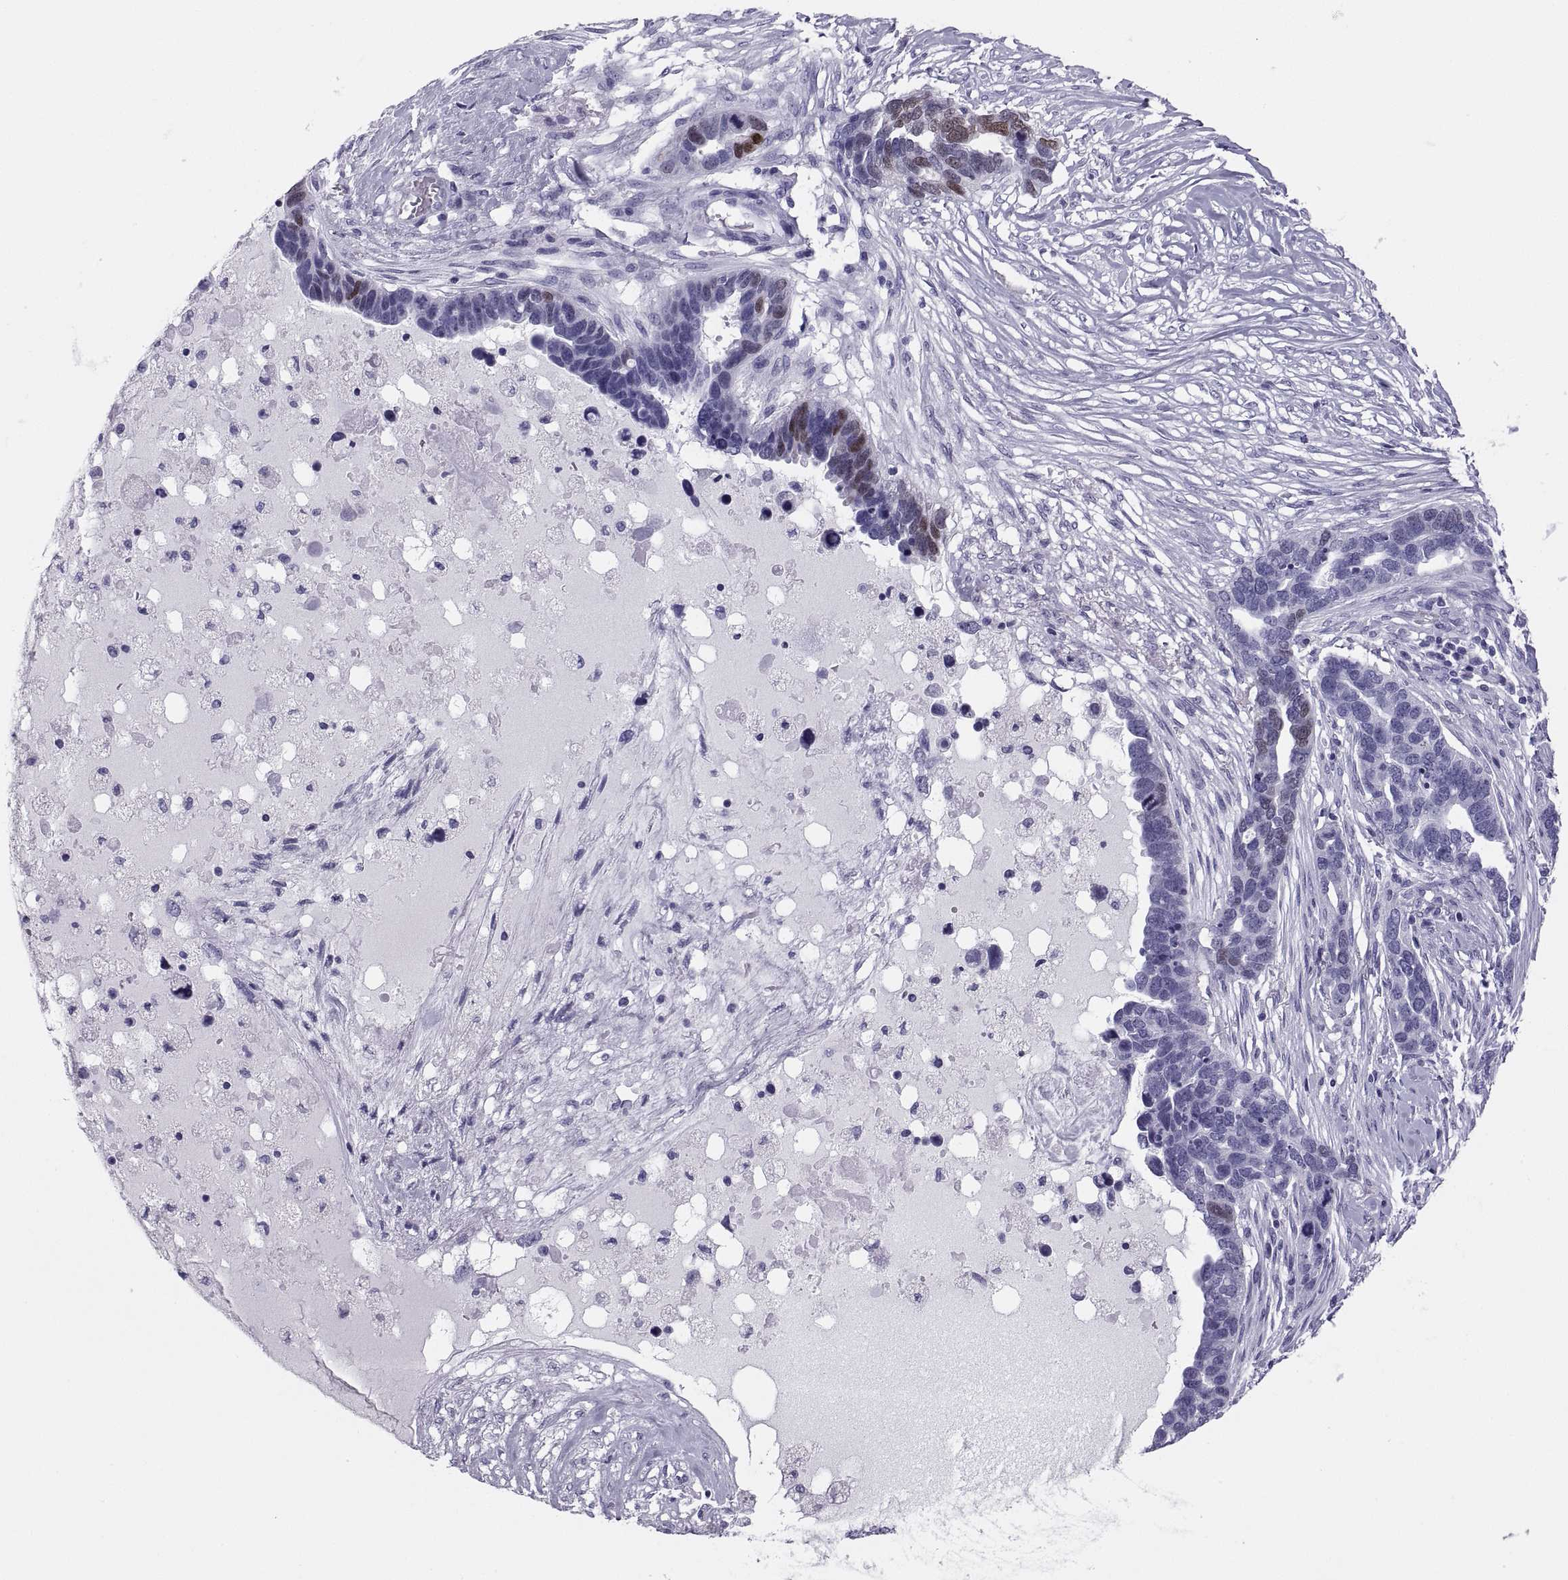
{"staining": {"intensity": "moderate", "quantity": "<25%", "location": "nuclear"}, "tissue": "ovarian cancer", "cell_type": "Tumor cells", "image_type": "cancer", "snomed": [{"axis": "morphology", "description": "Cystadenocarcinoma, serous, NOS"}, {"axis": "topography", "description": "Ovary"}], "caption": "Ovarian serous cystadenocarcinoma tissue demonstrates moderate nuclear expression in approximately <25% of tumor cells, visualized by immunohistochemistry. (DAB (3,3'-diaminobenzidine) IHC with brightfield microscopy, high magnification).", "gene": "PAX2", "patient": {"sex": "female", "age": 54}}